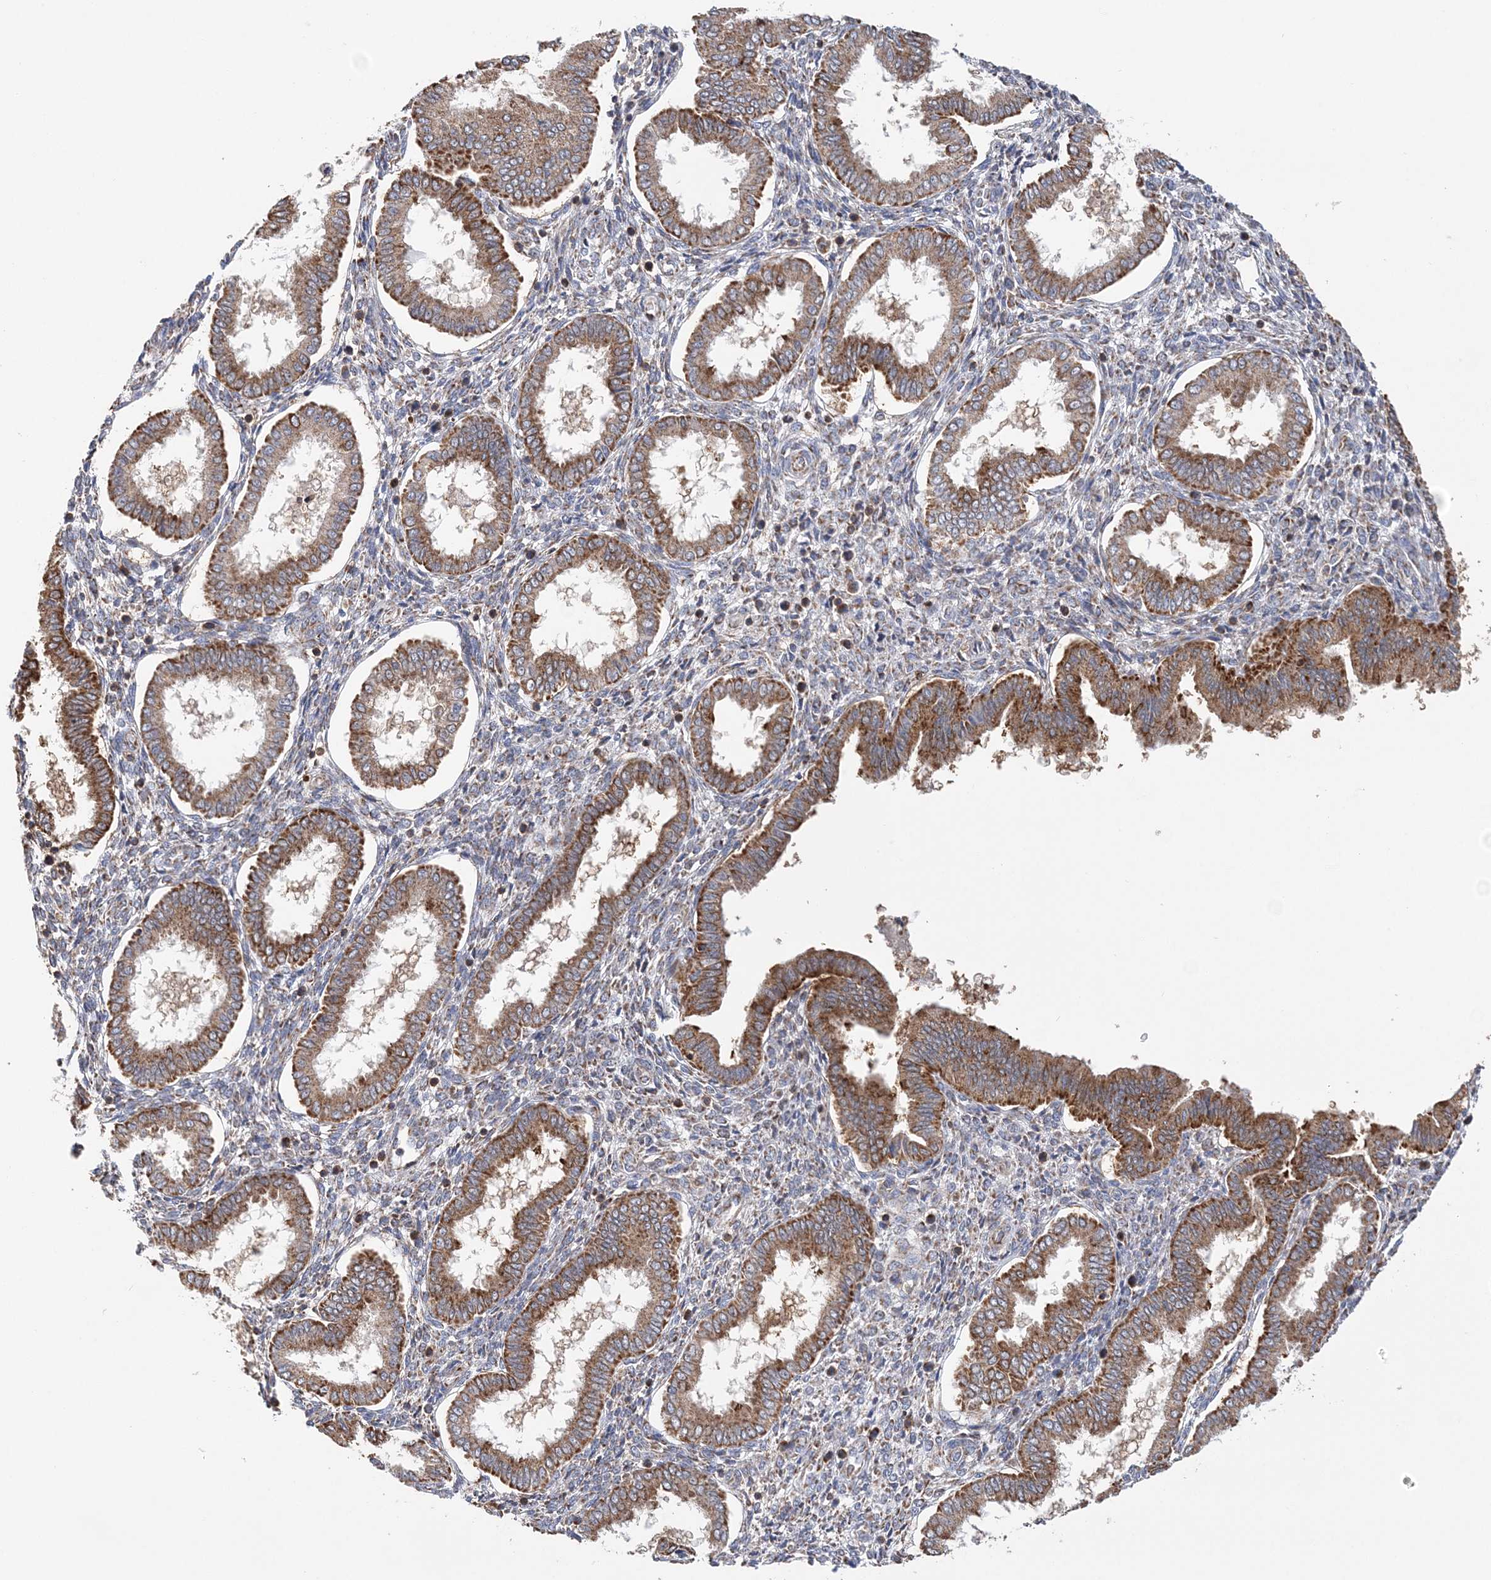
{"staining": {"intensity": "weak", "quantity": "<25%", "location": "cytoplasmic/membranous"}, "tissue": "endometrium", "cell_type": "Cells in endometrial stroma", "image_type": "normal", "snomed": [{"axis": "morphology", "description": "Normal tissue, NOS"}, {"axis": "topography", "description": "Endometrium"}], "caption": "Cells in endometrial stroma show no significant positivity in unremarkable endometrium. The staining was performed using DAB to visualize the protein expression in brown, while the nuclei were stained in blue with hematoxylin (Magnification: 20x).", "gene": "TTC32", "patient": {"sex": "female", "age": 24}}